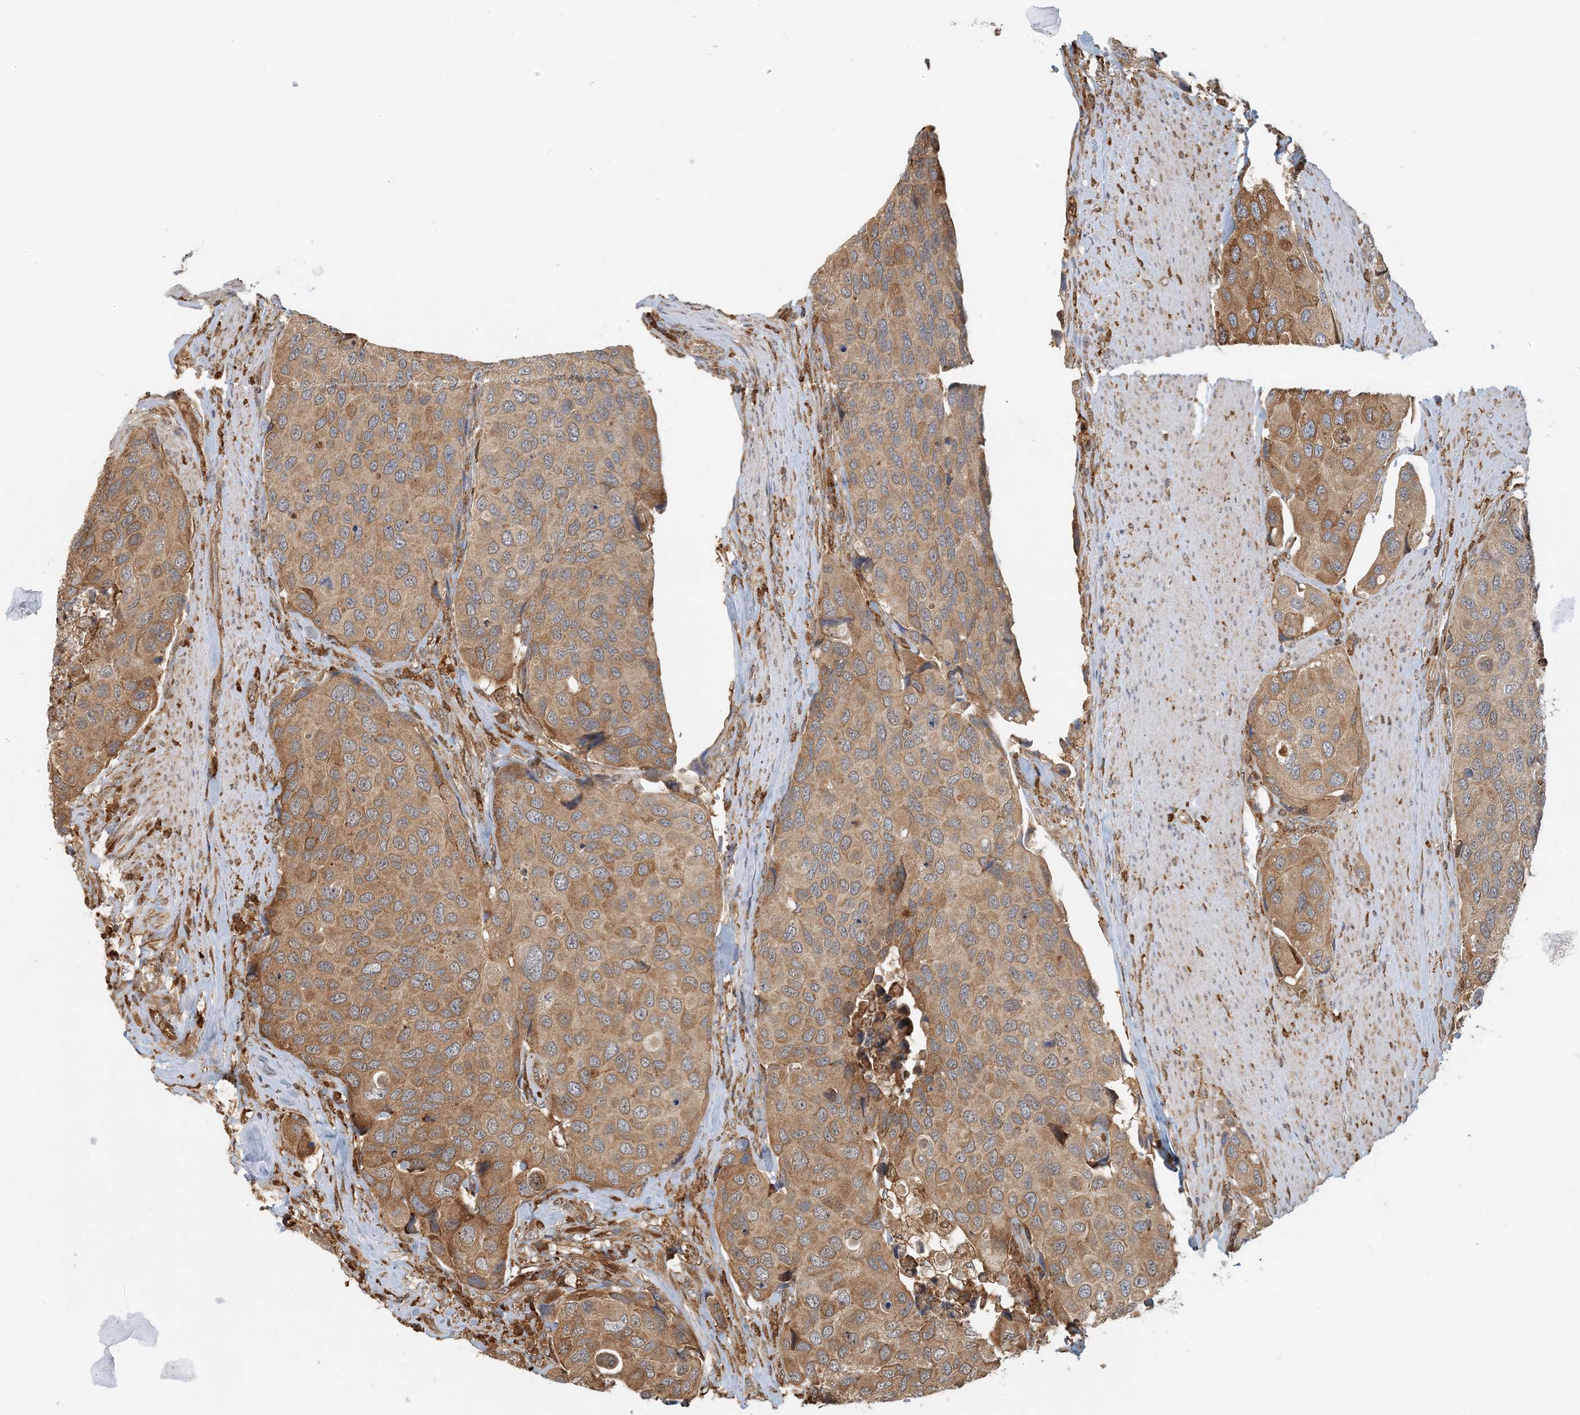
{"staining": {"intensity": "moderate", "quantity": ">75%", "location": "cytoplasmic/membranous"}, "tissue": "urothelial cancer", "cell_type": "Tumor cells", "image_type": "cancer", "snomed": [{"axis": "morphology", "description": "Urothelial carcinoma, High grade"}, {"axis": "topography", "description": "Urinary bladder"}], "caption": "Human high-grade urothelial carcinoma stained with a brown dye reveals moderate cytoplasmic/membranous positive expression in about >75% of tumor cells.", "gene": "HNMT", "patient": {"sex": "male", "age": 74}}